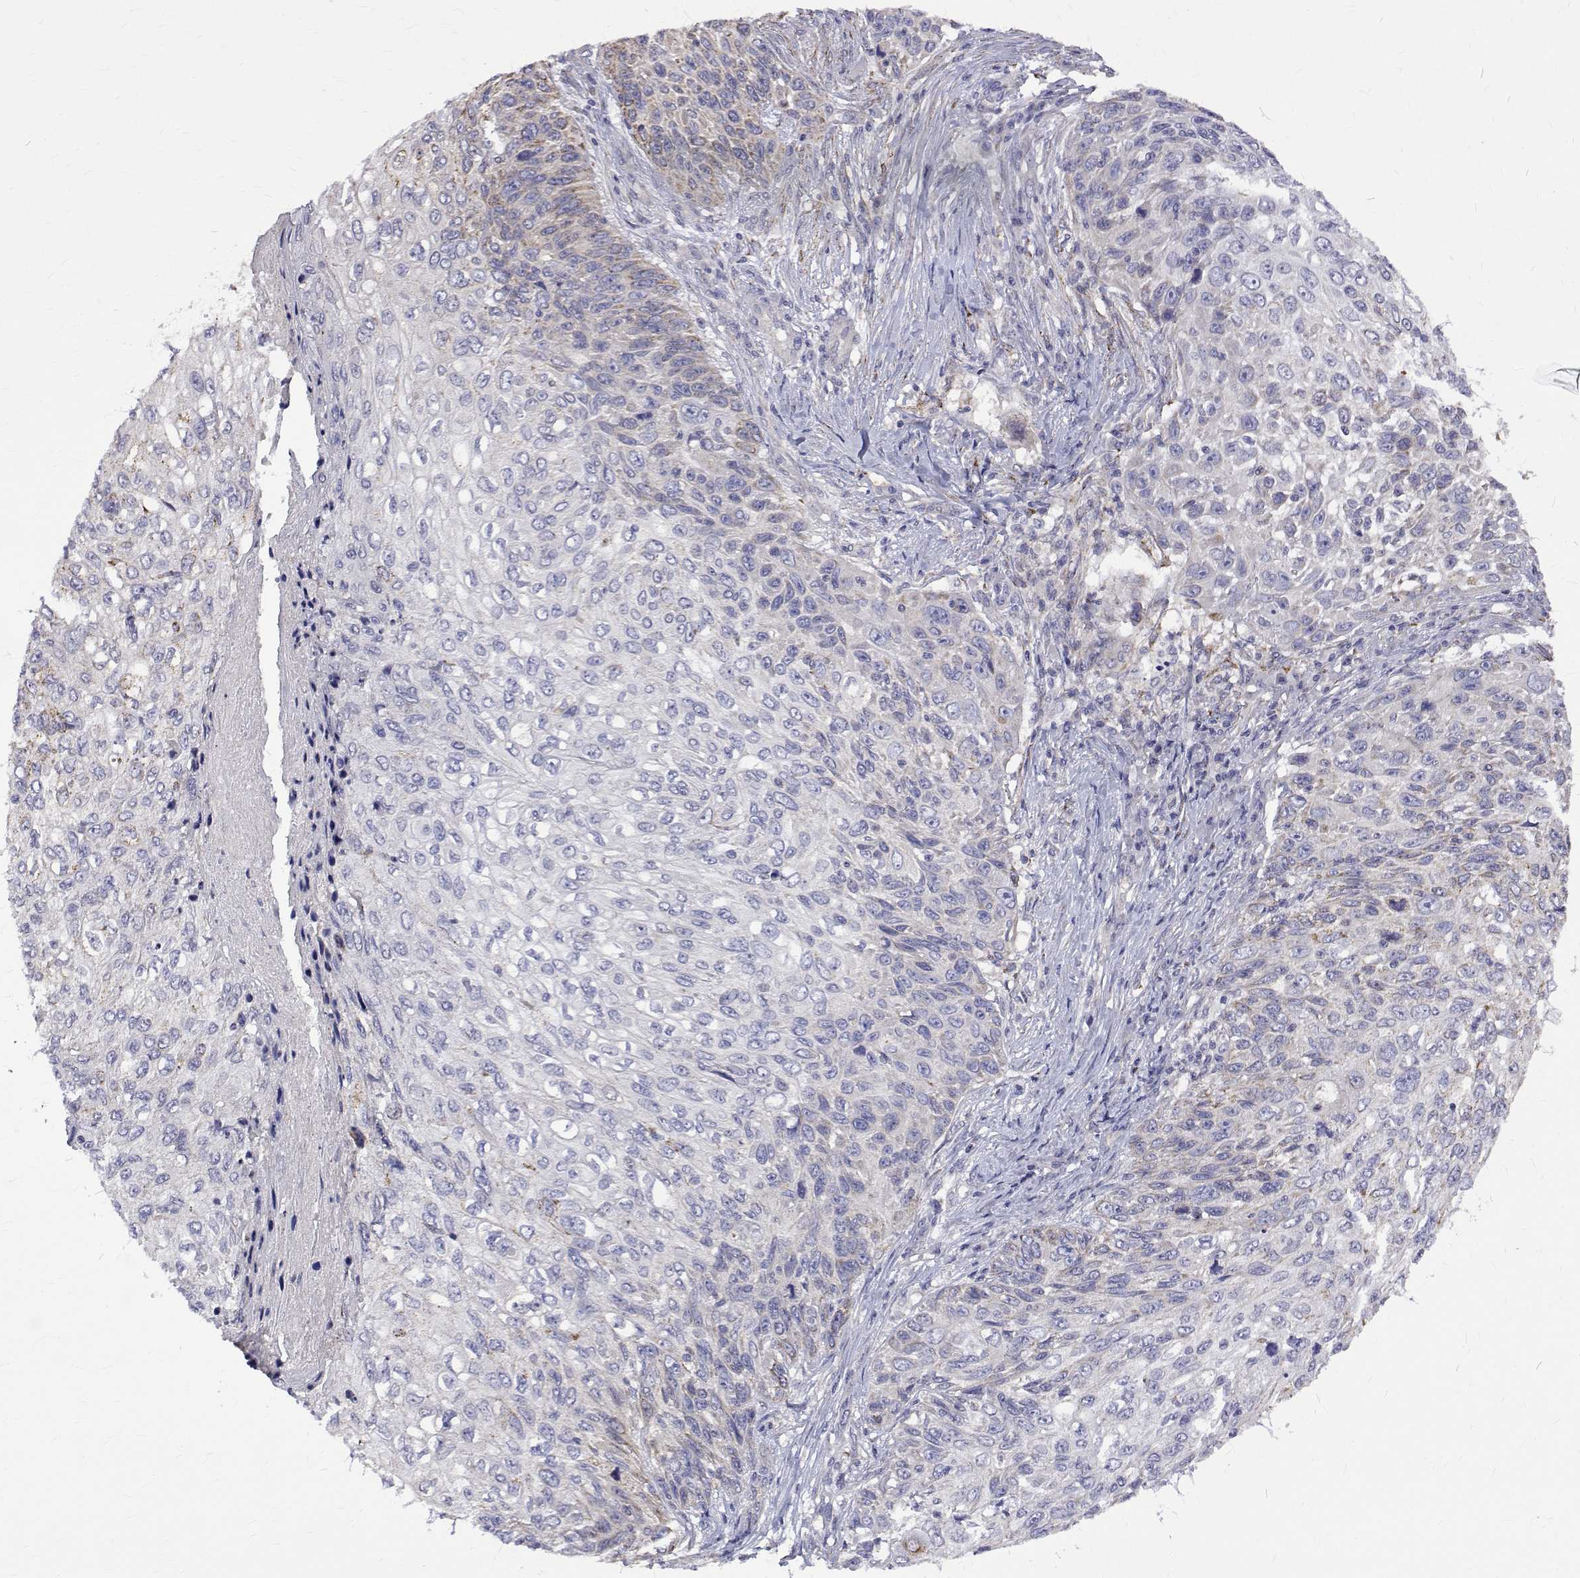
{"staining": {"intensity": "negative", "quantity": "none", "location": "none"}, "tissue": "skin cancer", "cell_type": "Tumor cells", "image_type": "cancer", "snomed": [{"axis": "morphology", "description": "Squamous cell carcinoma, NOS"}, {"axis": "topography", "description": "Skin"}], "caption": "Protein analysis of skin cancer displays no significant positivity in tumor cells.", "gene": "PADI1", "patient": {"sex": "male", "age": 92}}